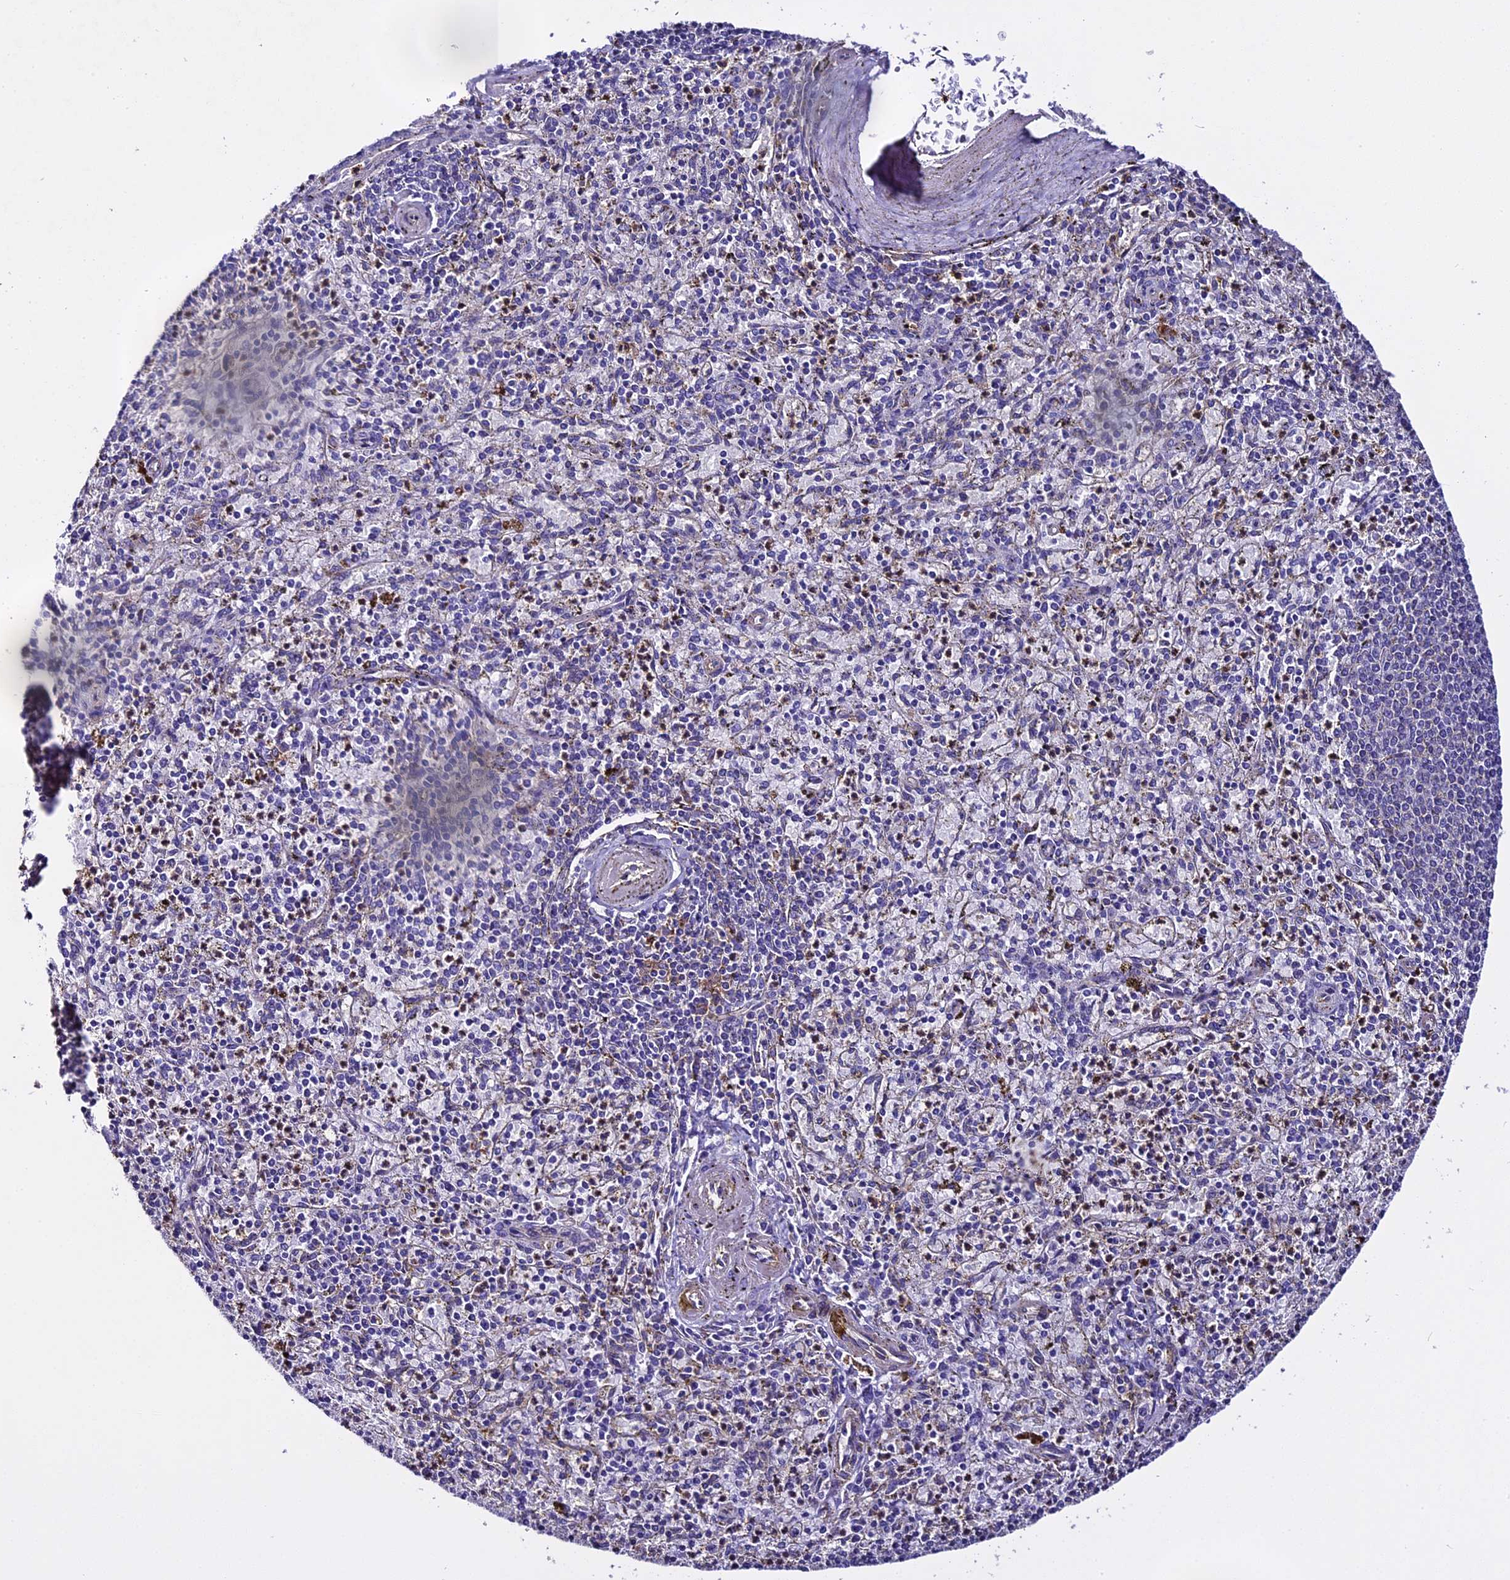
{"staining": {"intensity": "weak", "quantity": "<25%", "location": "cytoplasmic/membranous"}, "tissue": "spleen", "cell_type": "Cells in red pulp", "image_type": "normal", "snomed": [{"axis": "morphology", "description": "Normal tissue, NOS"}, {"axis": "topography", "description": "Spleen"}], "caption": "Protein analysis of normal spleen demonstrates no significant expression in cells in red pulp.", "gene": "NOD2", "patient": {"sex": "male", "age": 72}}